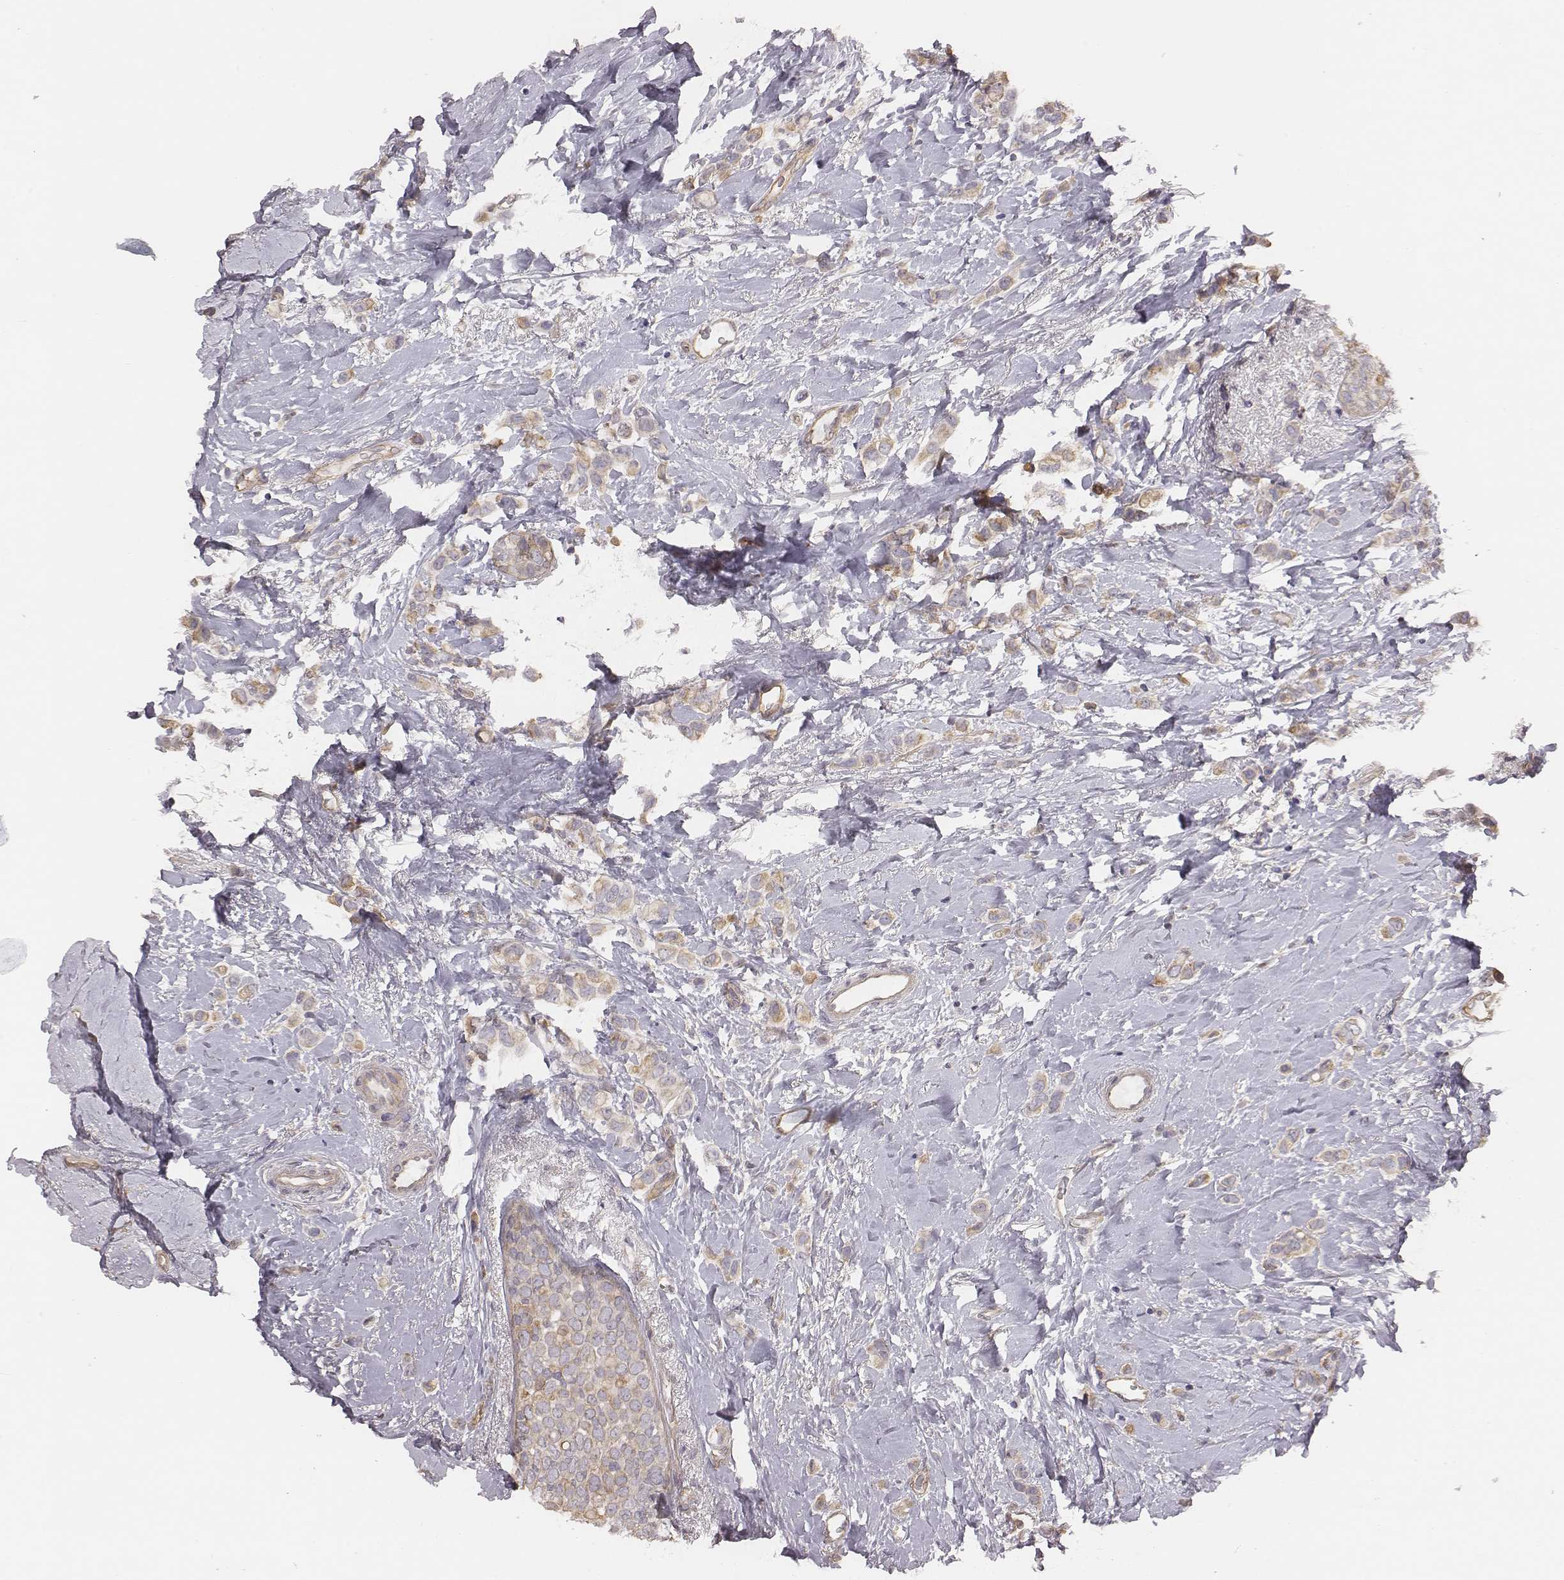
{"staining": {"intensity": "weak", "quantity": ">75%", "location": "cytoplasmic/membranous"}, "tissue": "breast cancer", "cell_type": "Tumor cells", "image_type": "cancer", "snomed": [{"axis": "morphology", "description": "Lobular carcinoma"}, {"axis": "topography", "description": "Breast"}], "caption": "Protein analysis of breast cancer (lobular carcinoma) tissue exhibits weak cytoplasmic/membranous staining in about >75% of tumor cells.", "gene": "SCARF1", "patient": {"sex": "female", "age": 66}}